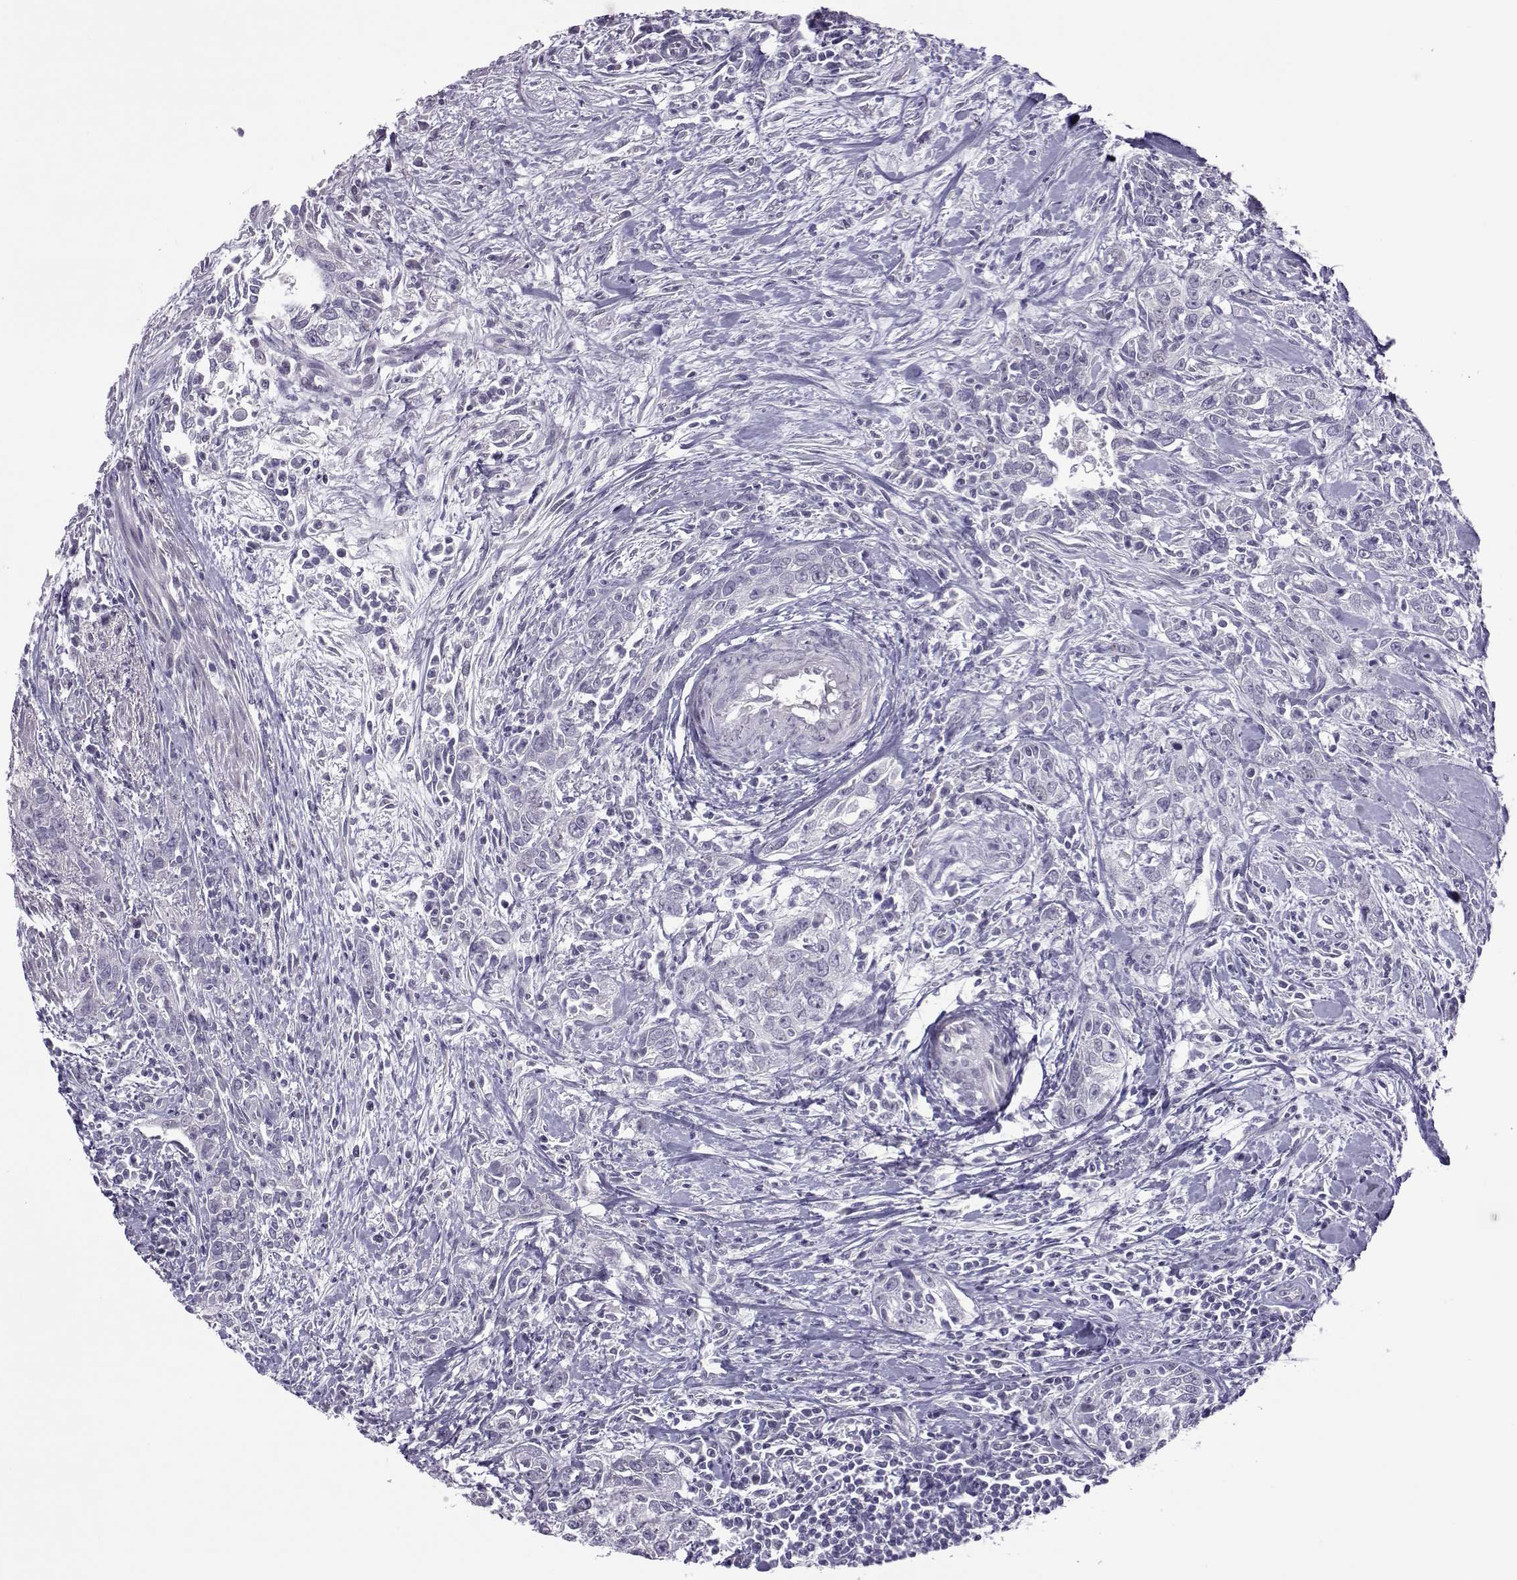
{"staining": {"intensity": "negative", "quantity": "none", "location": "none"}, "tissue": "urothelial cancer", "cell_type": "Tumor cells", "image_type": "cancer", "snomed": [{"axis": "morphology", "description": "Urothelial carcinoma, High grade"}, {"axis": "topography", "description": "Urinary bladder"}], "caption": "A histopathology image of human urothelial cancer is negative for staining in tumor cells. (Brightfield microscopy of DAB immunohistochemistry (IHC) at high magnification).", "gene": "ASRGL1", "patient": {"sex": "male", "age": 83}}